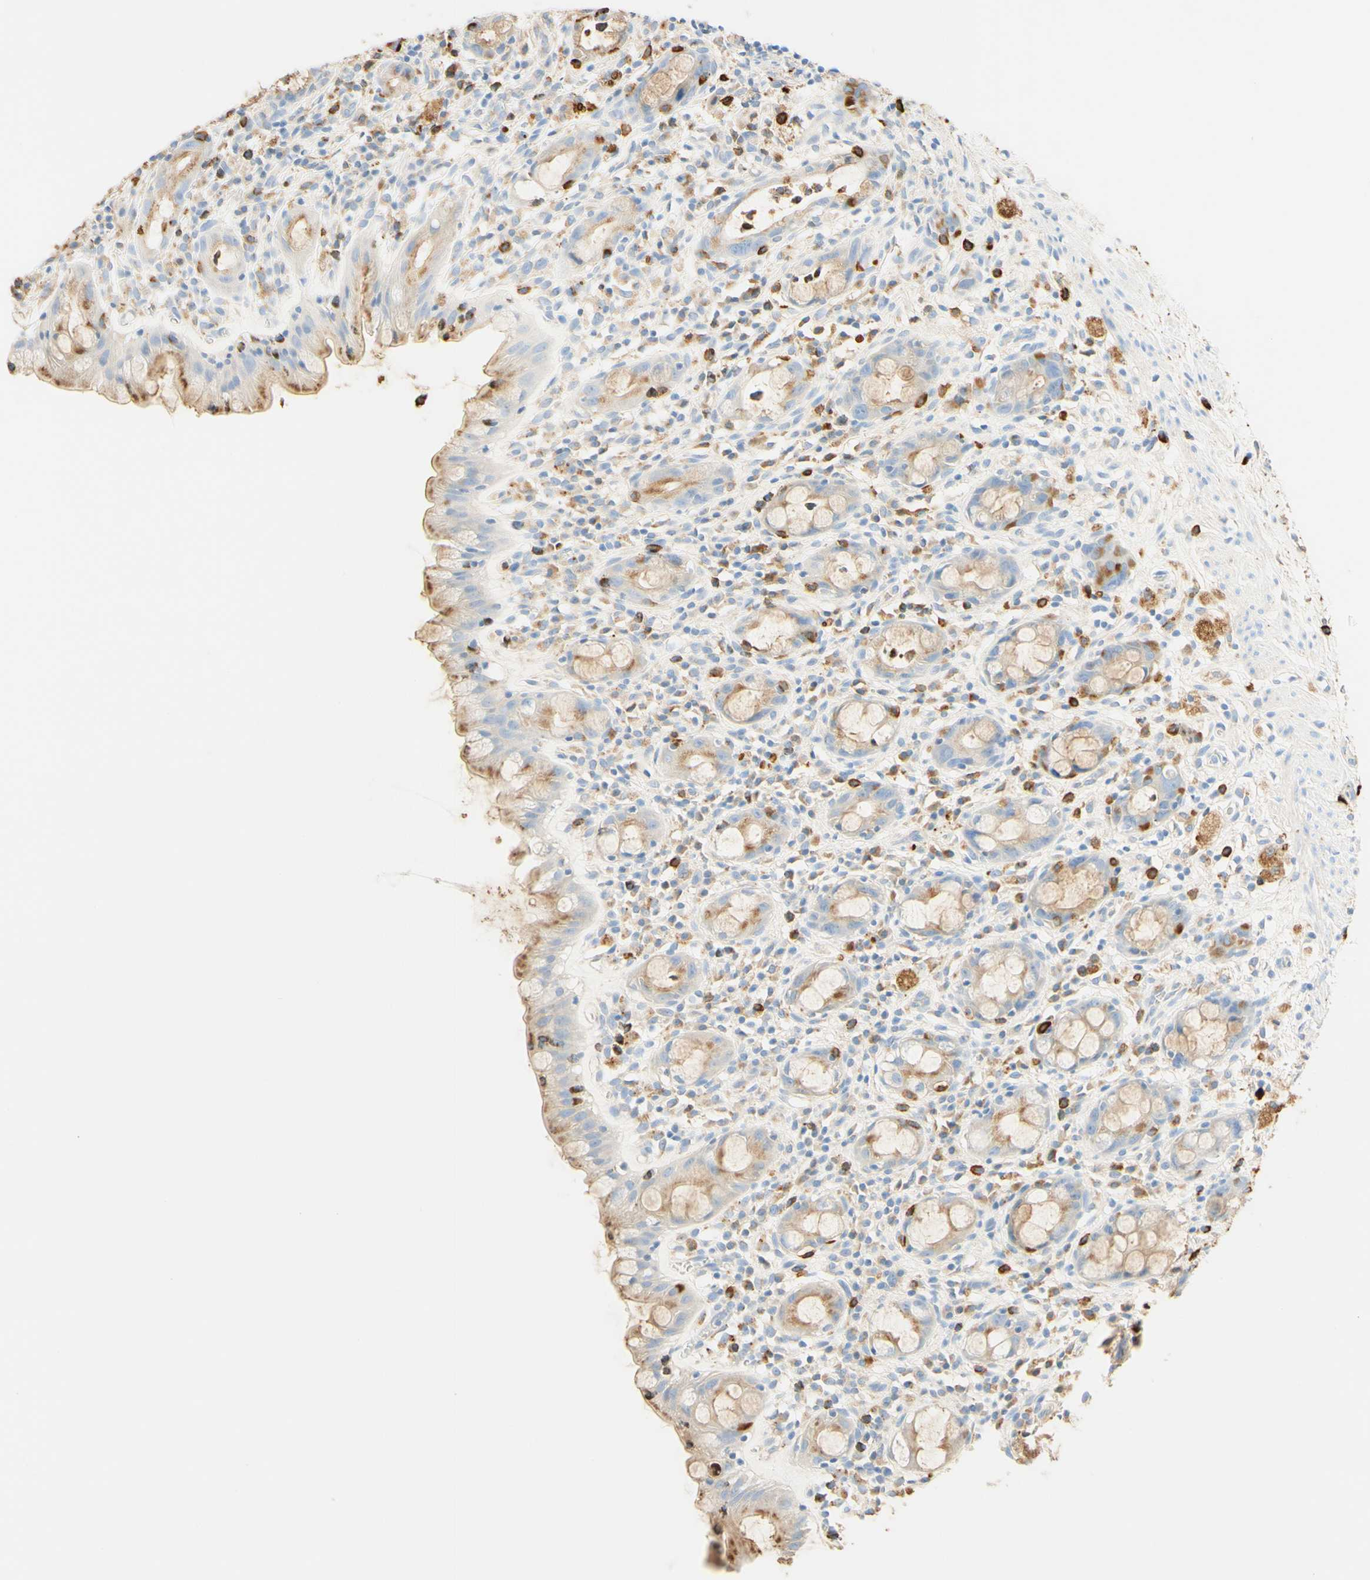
{"staining": {"intensity": "moderate", "quantity": ">75%", "location": "cytoplasmic/membranous"}, "tissue": "rectum", "cell_type": "Glandular cells", "image_type": "normal", "snomed": [{"axis": "morphology", "description": "Normal tissue, NOS"}, {"axis": "topography", "description": "Rectum"}], "caption": "DAB (3,3'-diaminobenzidine) immunohistochemical staining of unremarkable human rectum exhibits moderate cytoplasmic/membranous protein expression in approximately >75% of glandular cells.", "gene": "CD63", "patient": {"sex": "male", "age": 44}}